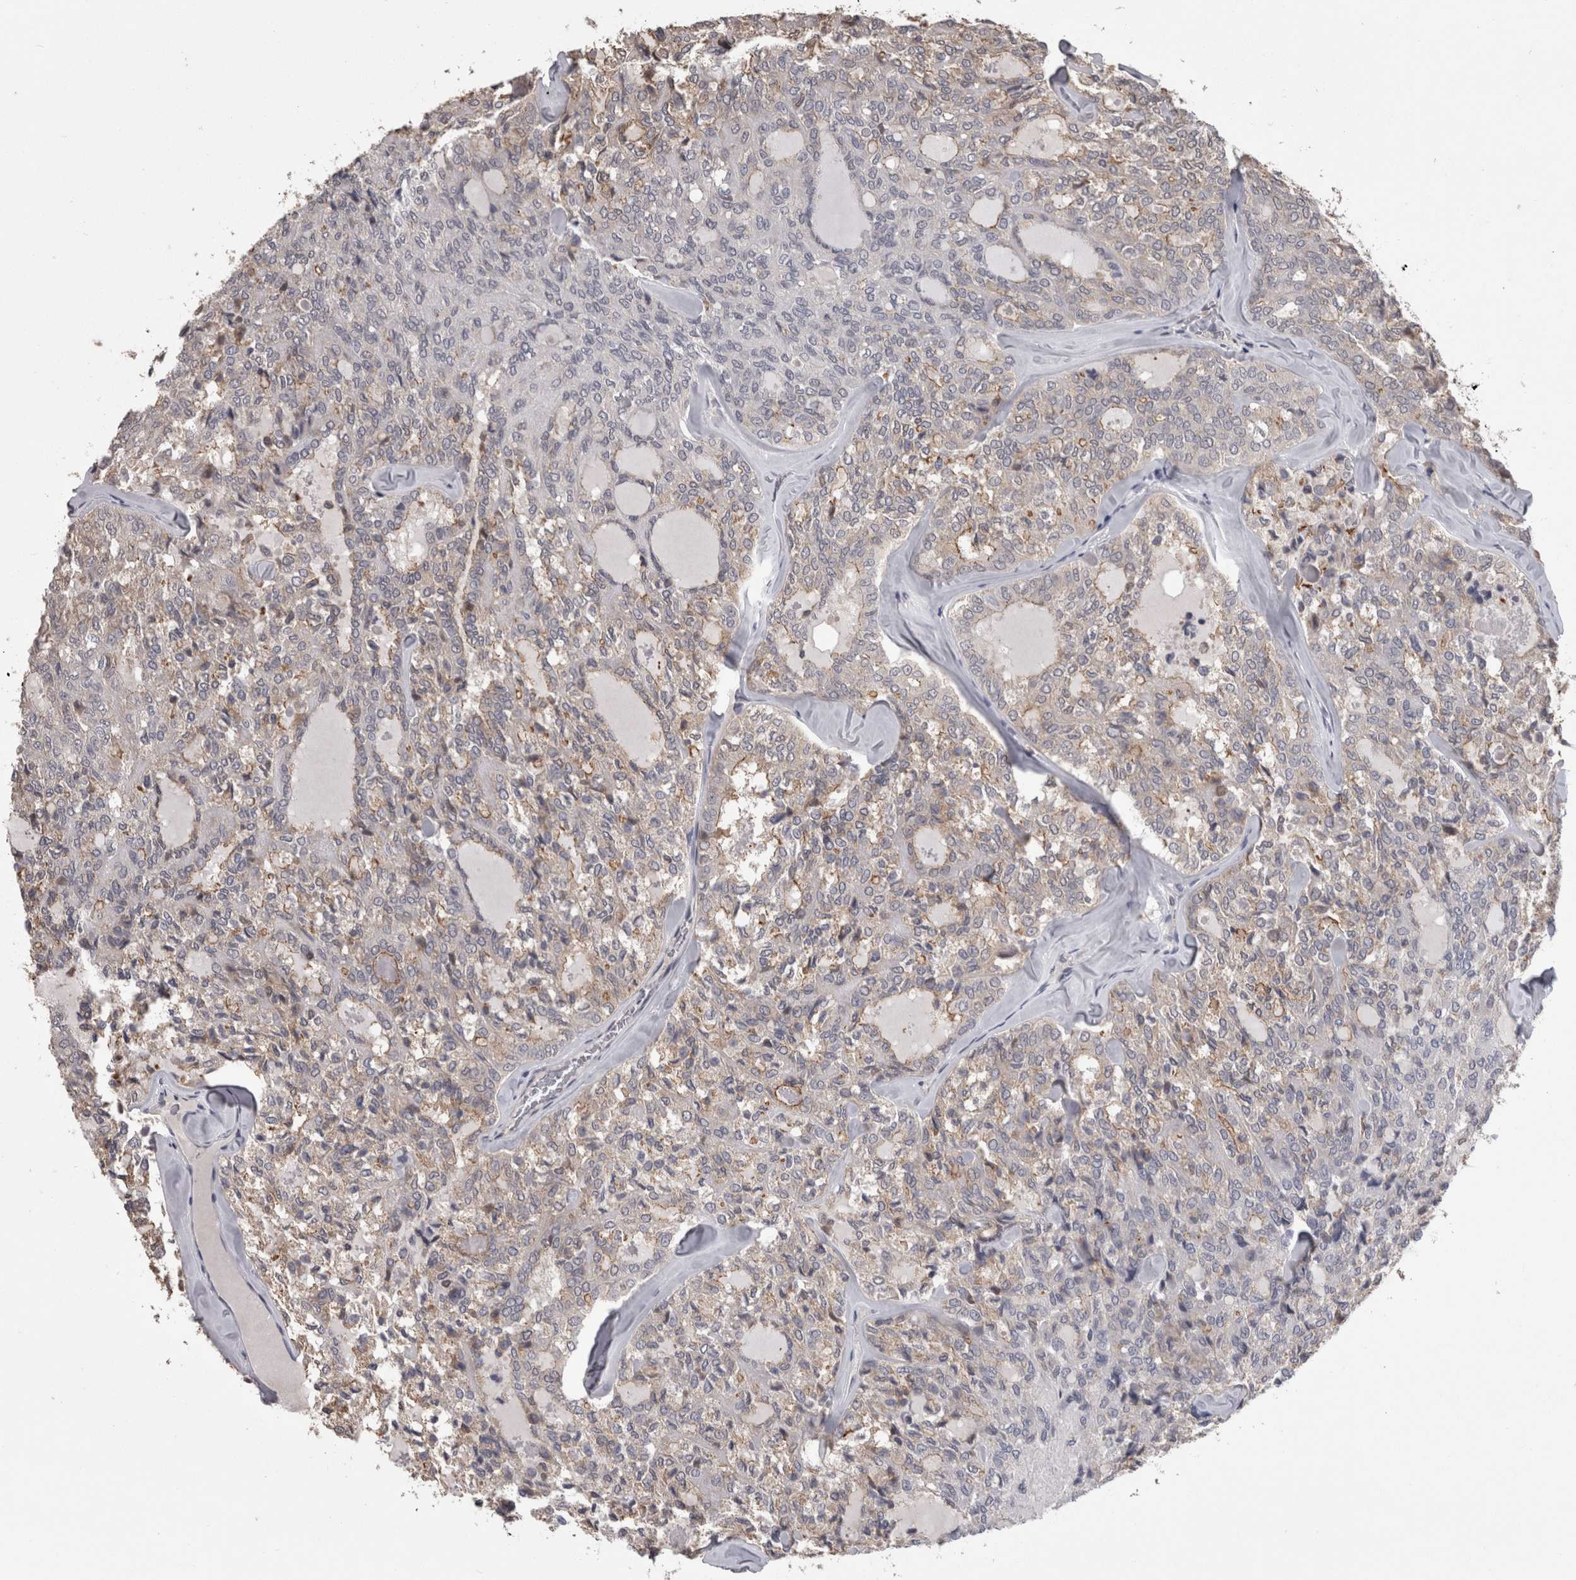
{"staining": {"intensity": "weak", "quantity": "<25%", "location": "cytoplasmic/membranous"}, "tissue": "thyroid cancer", "cell_type": "Tumor cells", "image_type": "cancer", "snomed": [{"axis": "morphology", "description": "Follicular adenoma carcinoma, NOS"}, {"axis": "topography", "description": "Thyroid gland"}], "caption": "This is an immunohistochemistry photomicrograph of human thyroid follicular adenoma carcinoma. There is no staining in tumor cells.", "gene": "PON3", "patient": {"sex": "male", "age": 75}}